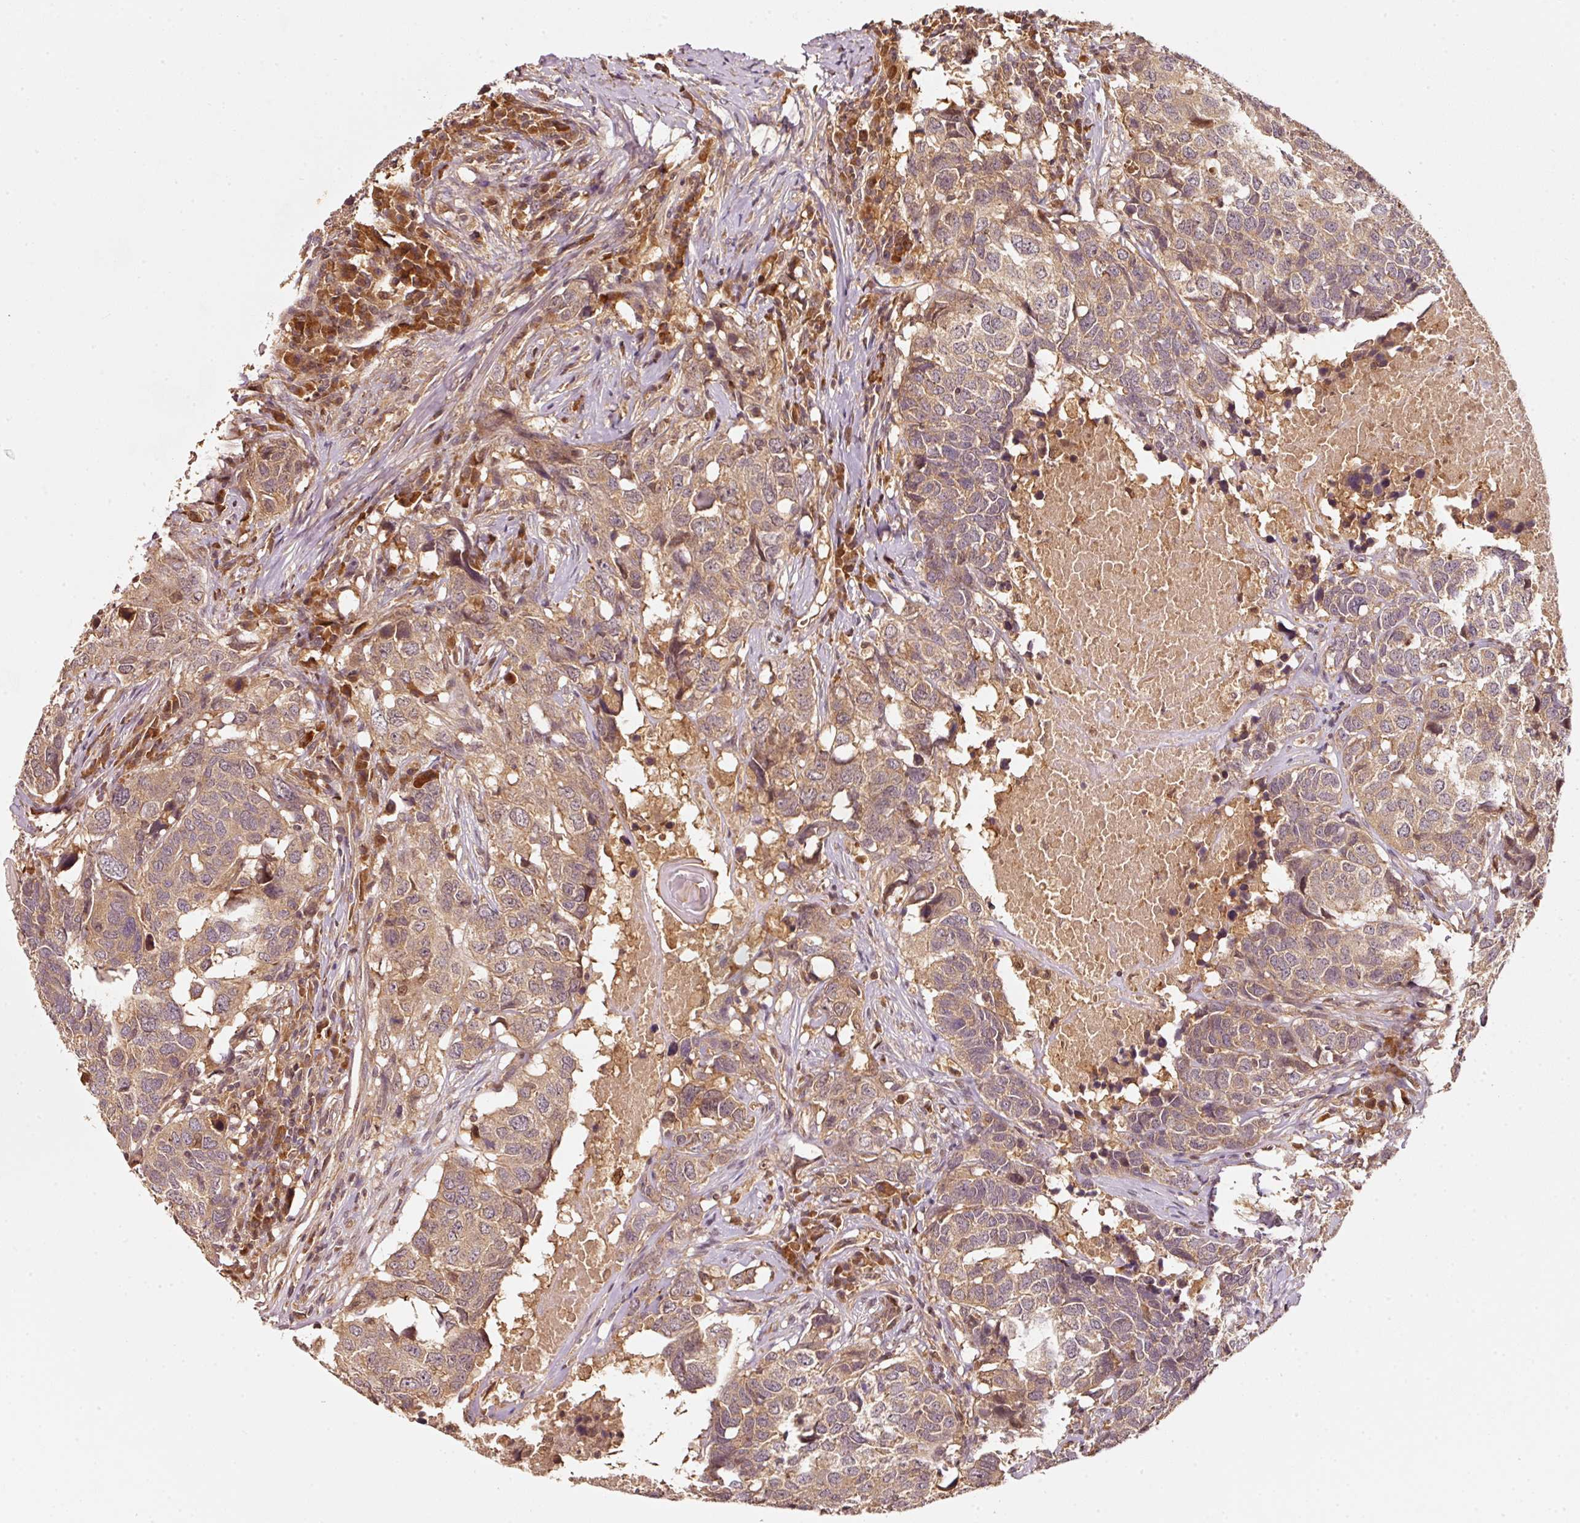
{"staining": {"intensity": "weak", "quantity": ">75%", "location": "cytoplasmic/membranous"}, "tissue": "head and neck cancer", "cell_type": "Tumor cells", "image_type": "cancer", "snomed": [{"axis": "morphology", "description": "Squamous cell carcinoma, NOS"}, {"axis": "topography", "description": "Head-Neck"}], "caption": "A brown stain shows weak cytoplasmic/membranous staining of a protein in human squamous cell carcinoma (head and neck) tumor cells. (DAB = brown stain, brightfield microscopy at high magnification).", "gene": "RRAS2", "patient": {"sex": "male", "age": 66}}